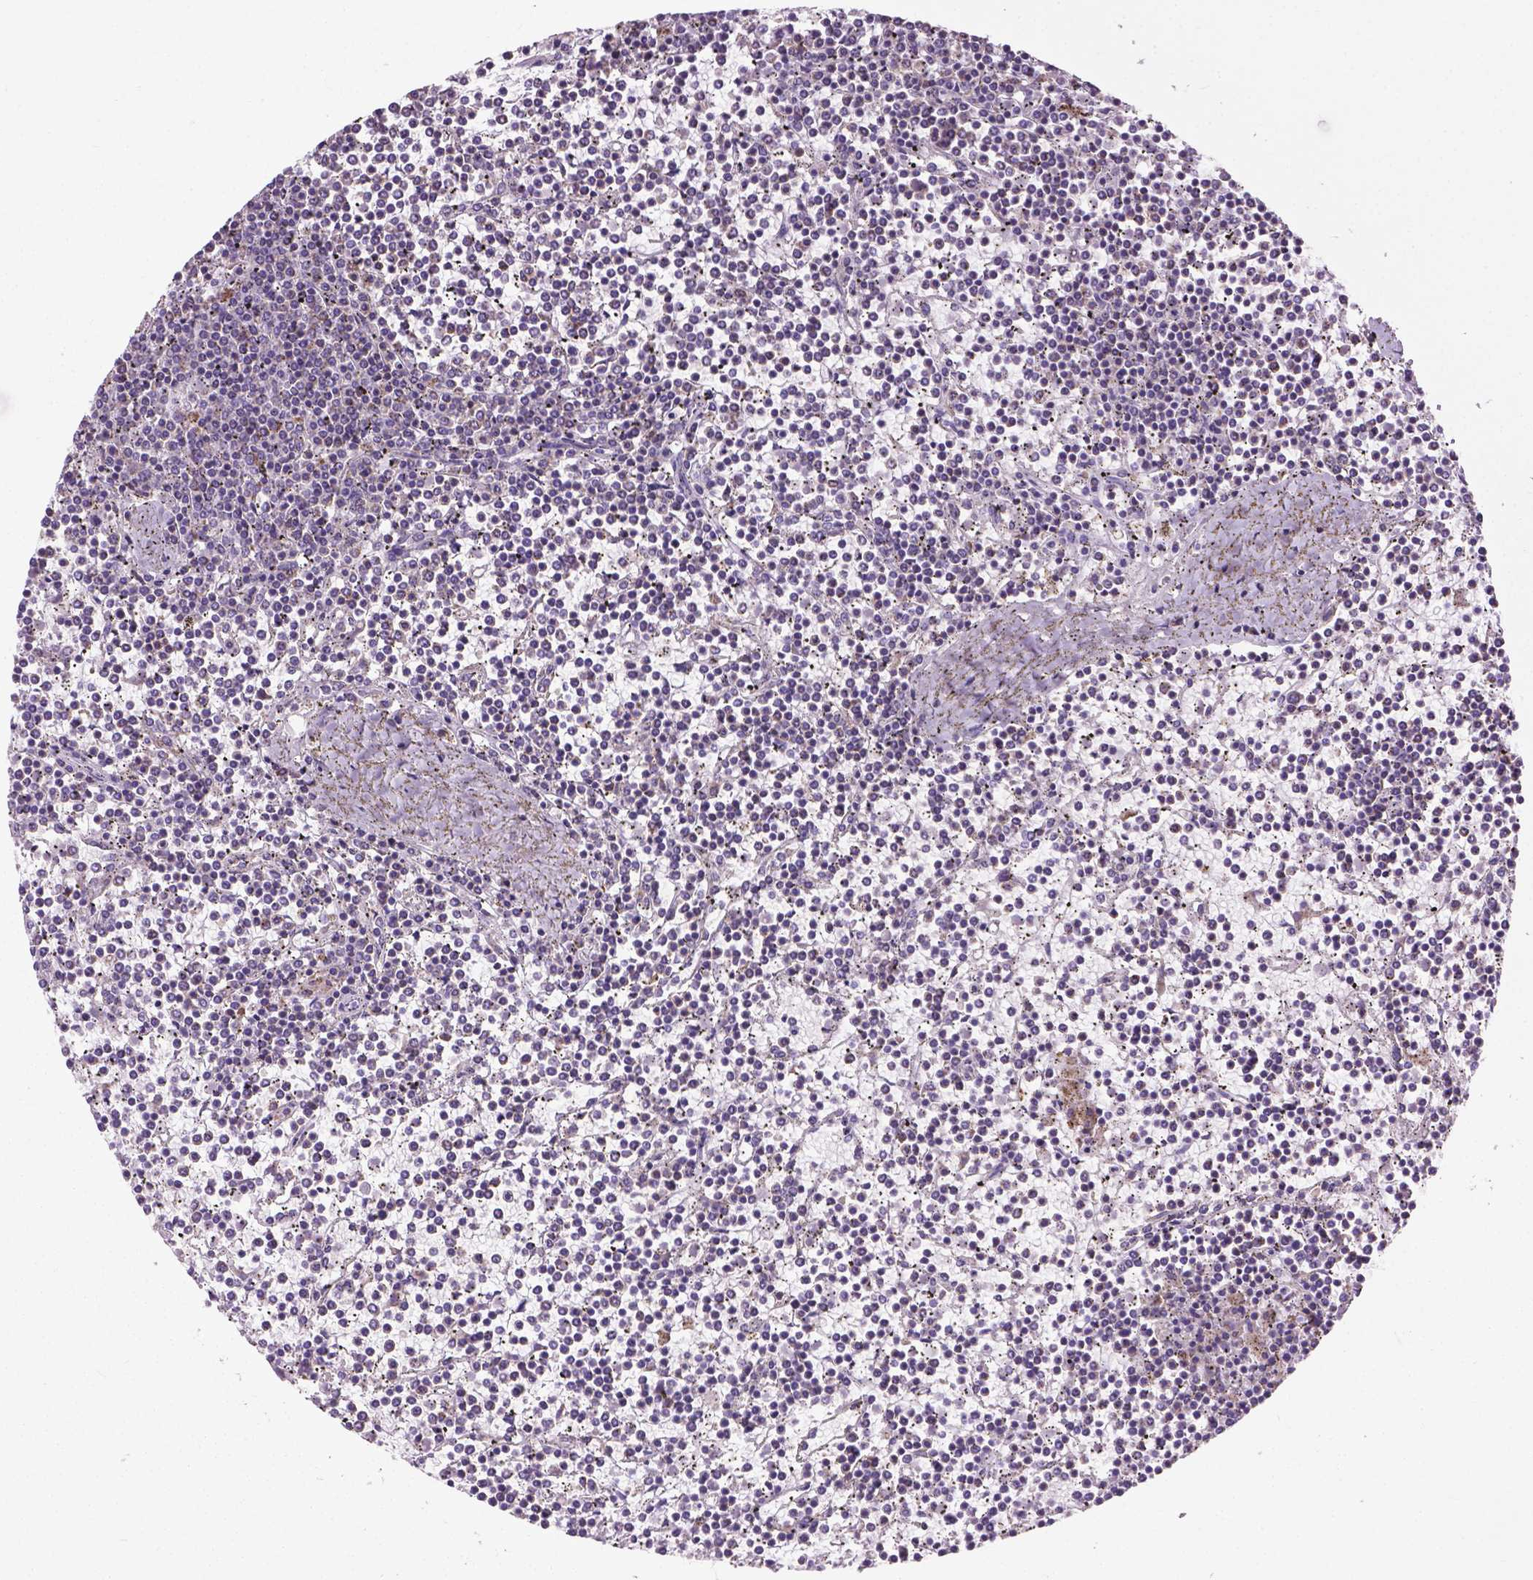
{"staining": {"intensity": "weak", "quantity": "<25%", "location": "cytoplasmic/membranous"}, "tissue": "lymphoma", "cell_type": "Tumor cells", "image_type": "cancer", "snomed": [{"axis": "morphology", "description": "Malignant lymphoma, non-Hodgkin's type, Low grade"}, {"axis": "topography", "description": "Spleen"}], "caption": "There is no significant expression in tumor cells of lymphoma.", "gene": "VDAC1", "patient": {"sex": "female", "age": 19}}